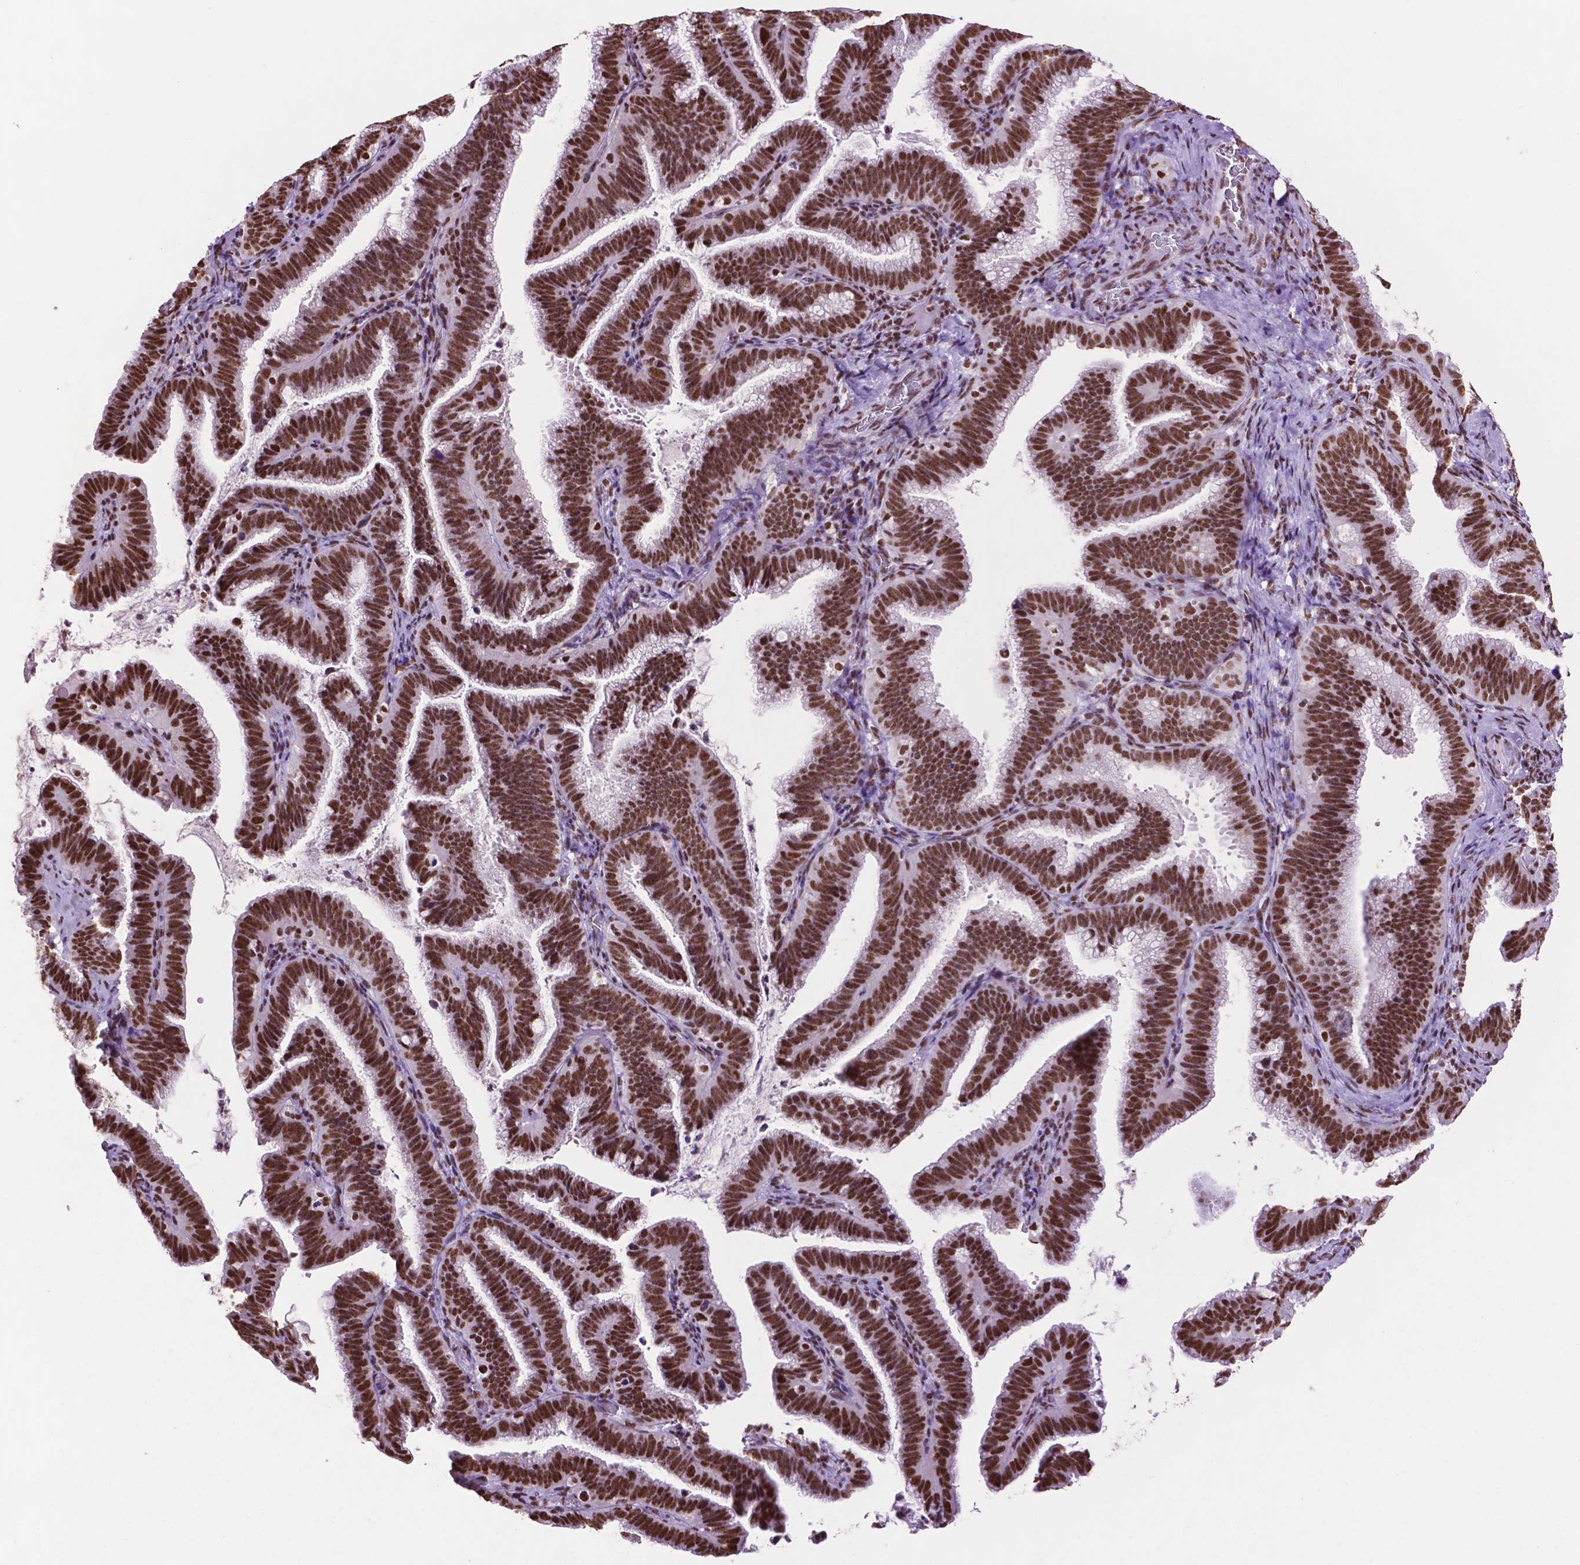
{"staining": {"intensity": "strong", "quantity": ">75%", "location": "nuclear"}, "tissue": "cervical cancer", "cell_type": "Tumor cells", "image_type": "cancer", "snomed": [{"axis": "morphology", "description": "Adenocarcinoma, NOS"}, {"axis": "topography", "description": "Cervix"}], "caption": "Immunohistochemistry (IHC) photomicrograph of neoplastic tissue: adenocarcinoma (cervical) stained using IHC demonstrates high levels of strong protein expression localized specifically in the nuclear of tumor cells, appearing as a nuclear brown color.", "gene": "CCAR2", "patient": {"sex": "female", "age": 61}}